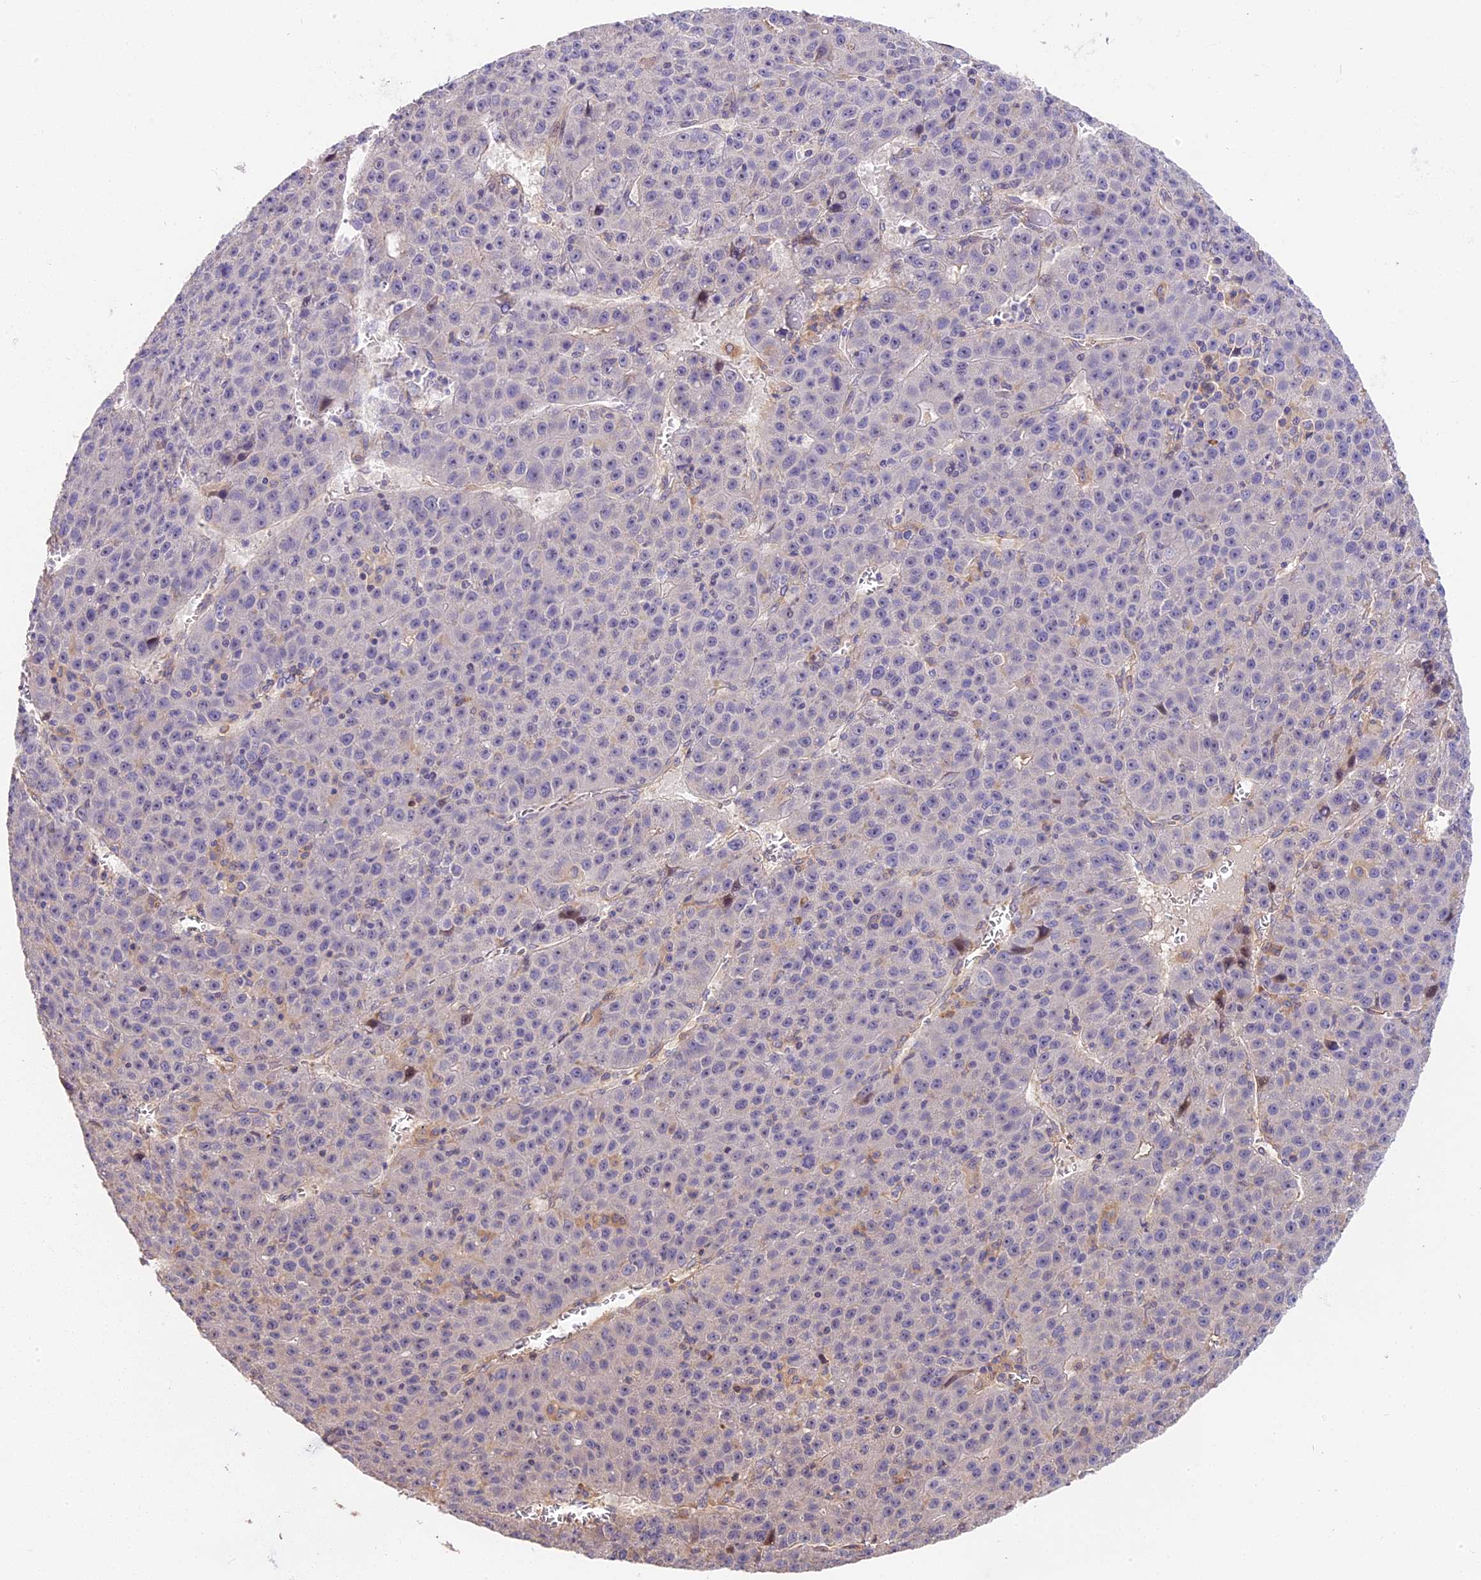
{"staining": {"intensity": "negative", "quantity": "none", "location": "none"}, "tissue": "liver cancer", "cell_type": "Tumor cells", "image_type": "cancer", "snomed": [{"axis": "morphology", "description": "Carcinoma, Hepatocellular, NOS"}, {"axis": "topography", "description": "Liver"}], "caption": "Image shows no protein positivity in tumor cells of hepatocellular carcinoma (liver) tissue.", "gene": "ARHGAP17", "patient": {"sex": "female", "age": 53}}